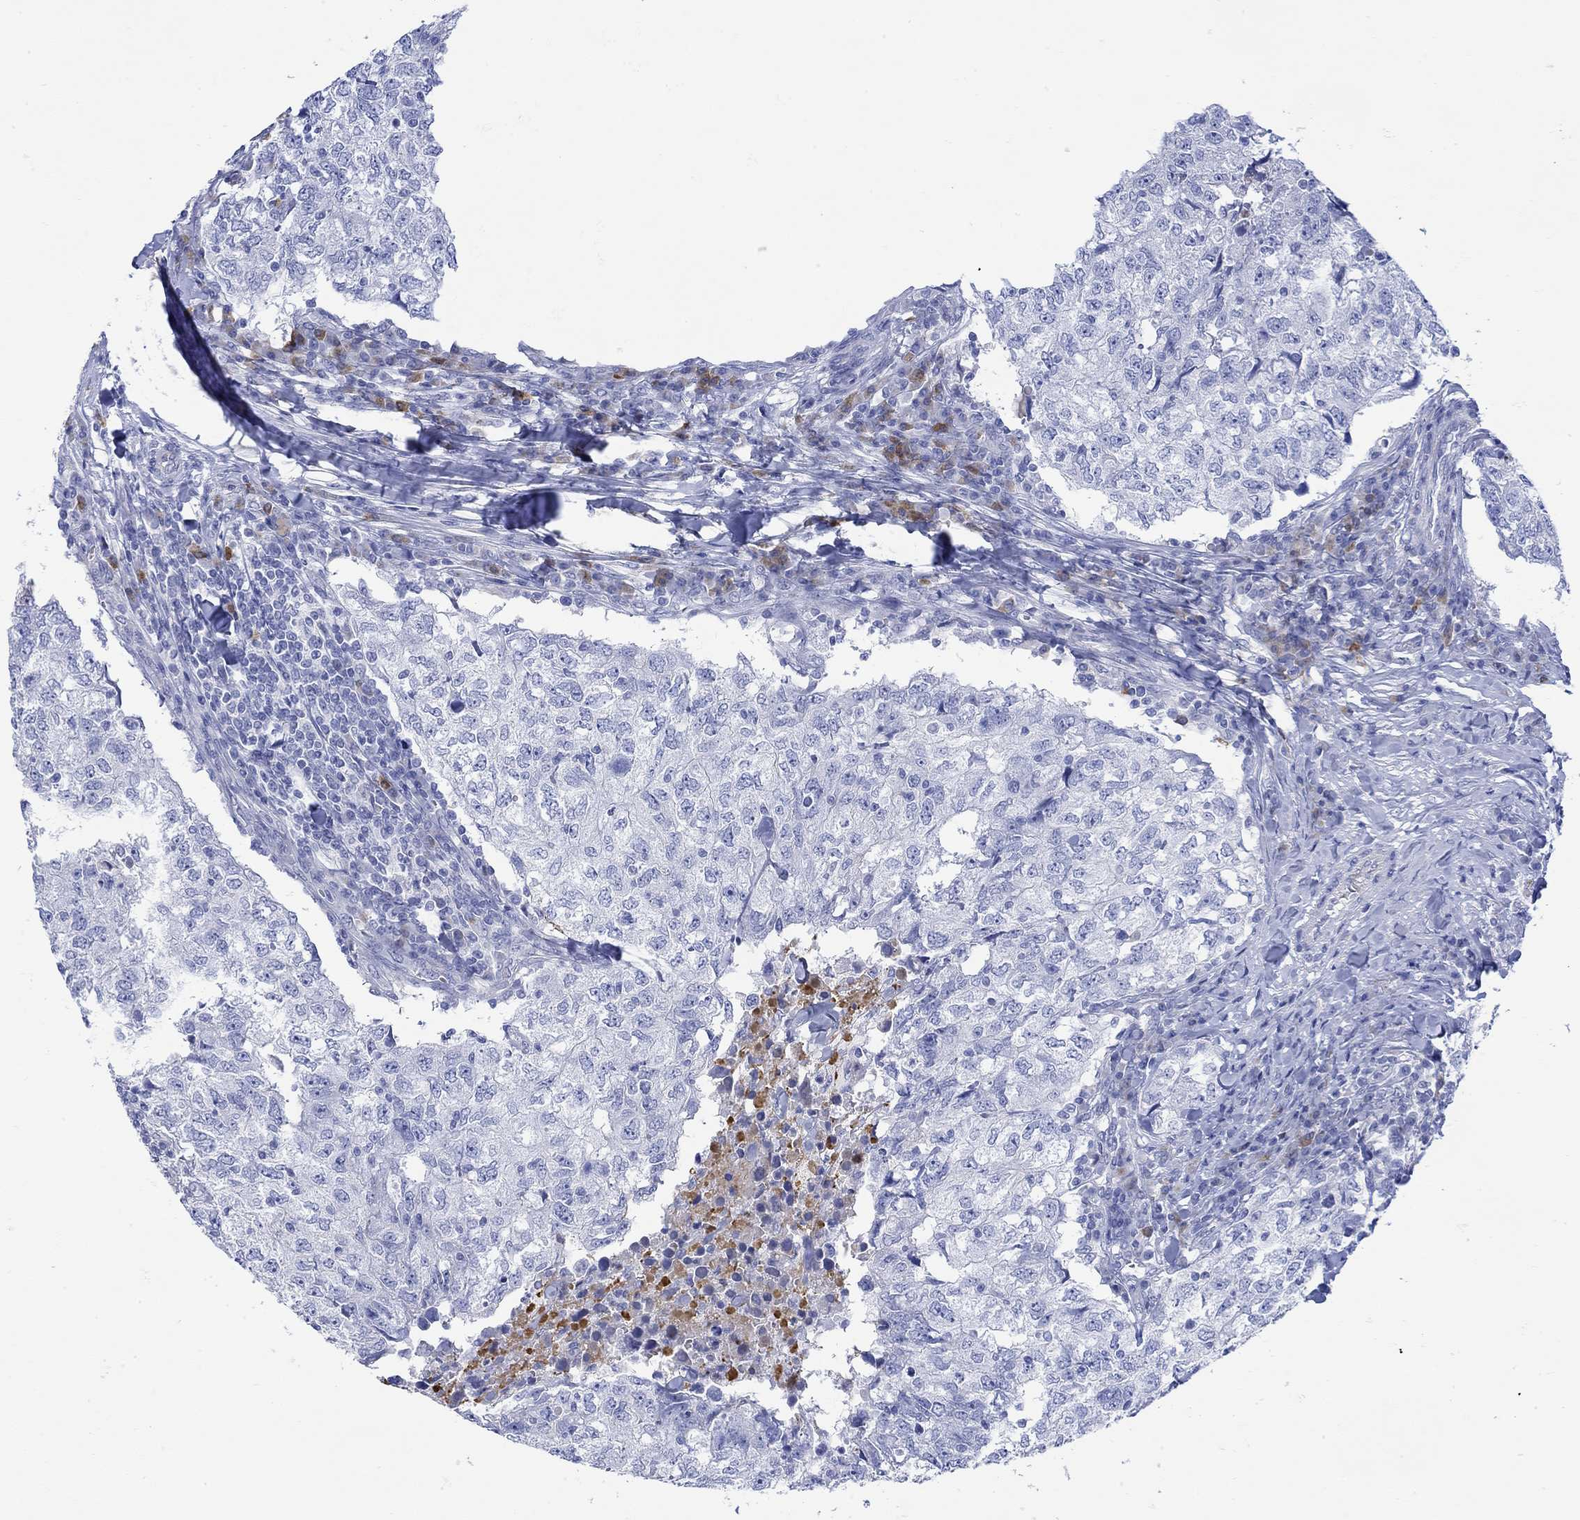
{"staining": {"intensity": "negative", "quantity": "none", "location": "none"}, "tissue": "breast cancer", "cell_type": "Tumor cells", "image_type": "cancer", "snomed": [{"axis": "morphology", "description": "Duct carcinoma"}, {"axis": "topography", "description": "Breast"}], "caption": "DAB immunohistochemical staining of breast cancer reveals no significant positivity in tumor cells.", "gene": "ANKMY1", "patient": {"sex": "female", "age": 30}}